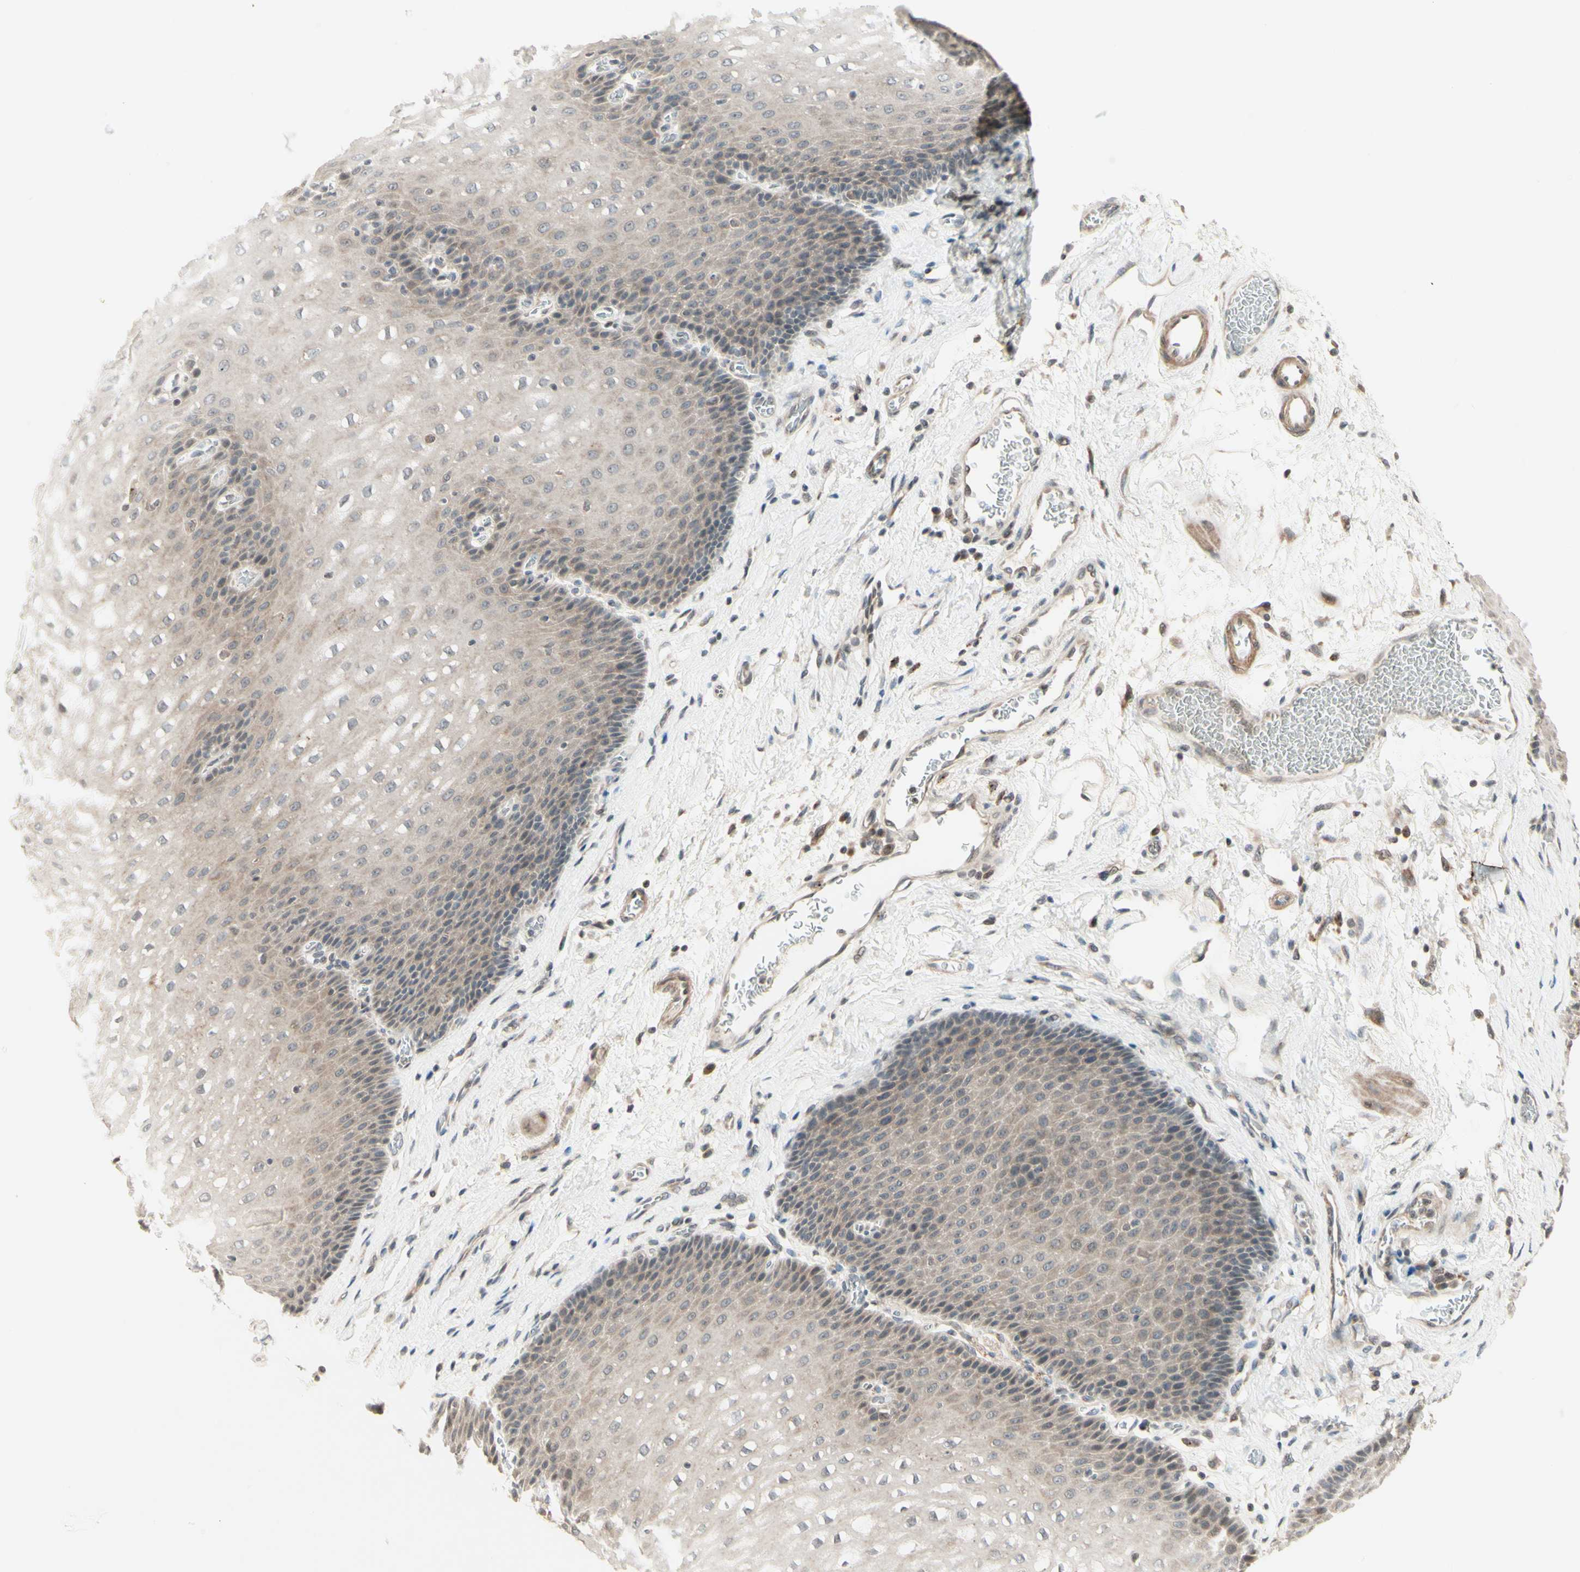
{"staining": {"intensity": "weak", "quantity": ">75%", "location": "cytoplasmic/membranous"}, "tissue": "esophagus", "cell_type": "Squamous epithelial cells", "image_type": "normal", "snomed": [{"axis": "morphology", "description": "Normal tissue, NOS"}, {"axis": "topography", "description": "Esophagus"}], "caption": "IHC staining of unremarkable esophagus, which reveals low levels of weak cytoplasmic/membranous staining in approximately >75% of squamous epithelial cells indicating weak cytoplasmic/membranous protein expression. The staining was performed using DAB (3,3'-diaminobenzidine) (brown) for protein detection and nuclei were counterstained in hematoxylin (blue).", "gene": "ZW10", "patient": {"sex": "male", "age": 48}}